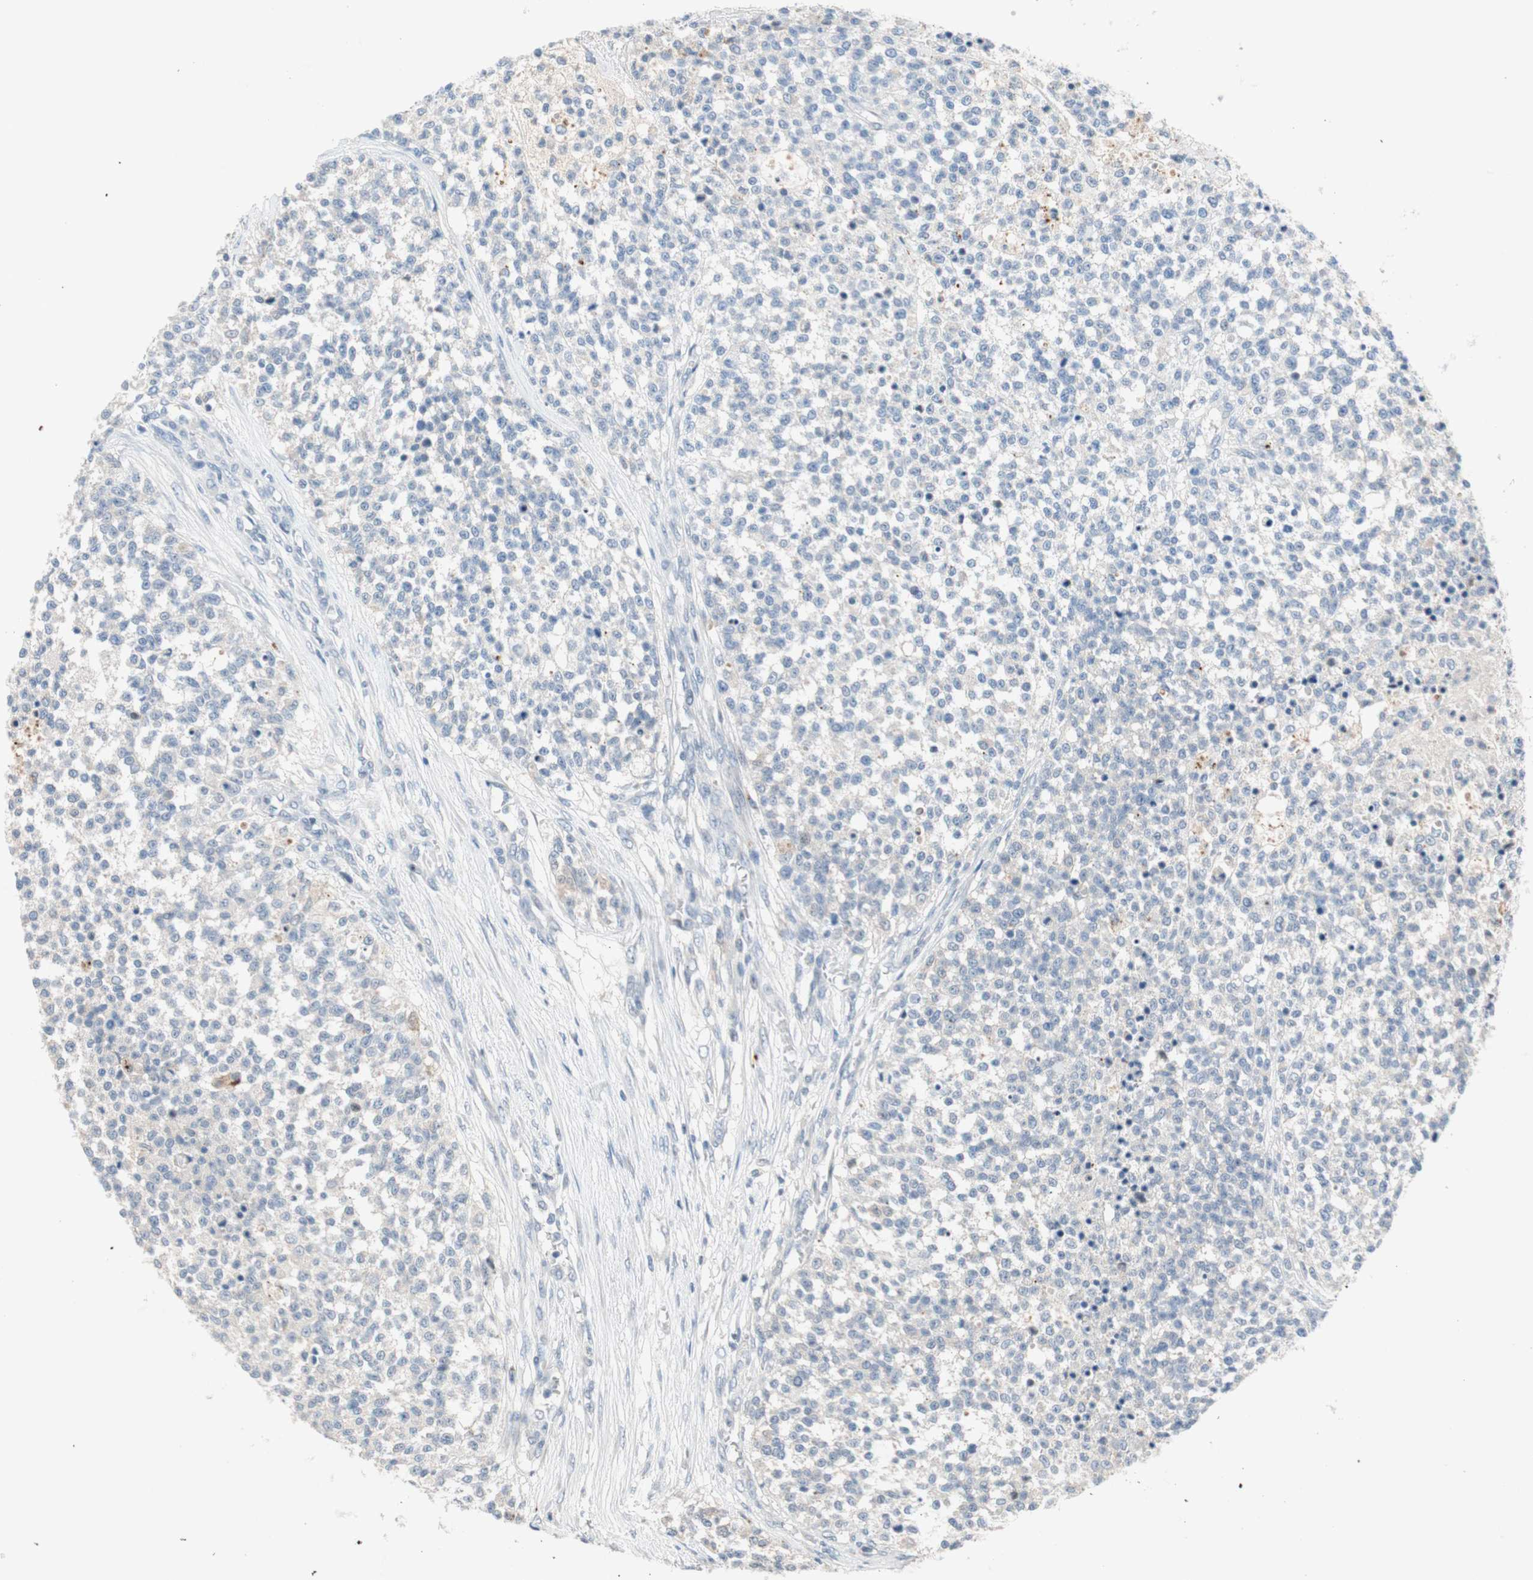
{"staining": {"intensity": "negative", "quantity": "none", "location": "none"}, "tissue": "testis cancer", "cell_type": "Tumor cells", "image_type": "cancer", "snomed": [{"axis": "morphology", "description": "Seminoma, NOS"}, {"axis": "topography", "description": "Testis"}], "caption": "Tumor cells show no significant protein positivity in seminoma (testis).", "gene": "PDZK1", "patient": {"sex": "male", "age": 59}}